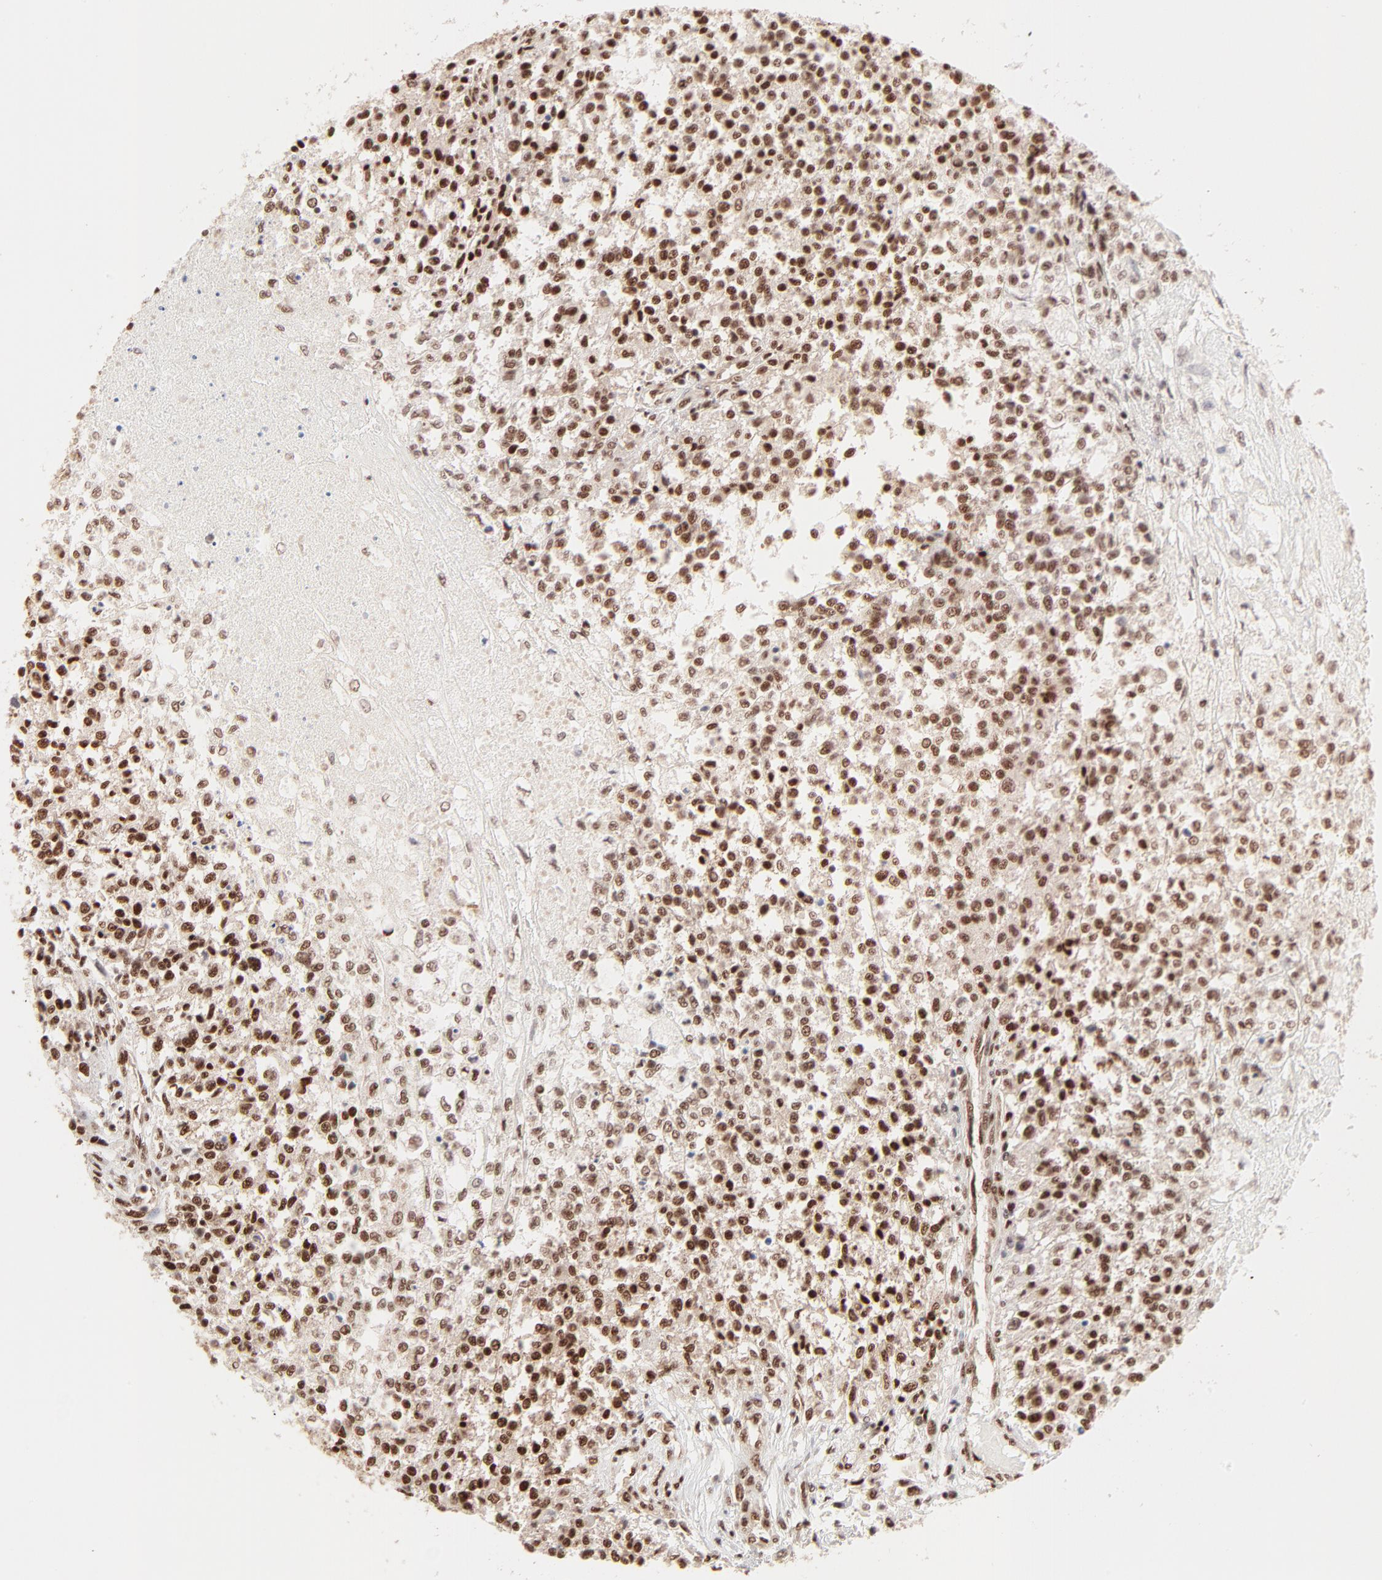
{"staining": {"intensity": "strong", "quantity": ">75%", "location": "cytoplasmic/membranous,nuclear"}, "tissue": "testis cancer", "cell_type": "Tumor cells", "image_type": "cancer", "snomed": [{"axis": "morphology", "description": "Seminoma, NOS"}, {"axis": "topography", "description": "Testis"}], "caption": "Testis cancer (seminoma) stained for a protein (brown) demonstrates strong cytoplasmic/membranous and nuclear positive expression in about >75% of tumor cells.", "gene": "TARDBP", "patient": {"sex": "male", "age": 59}}